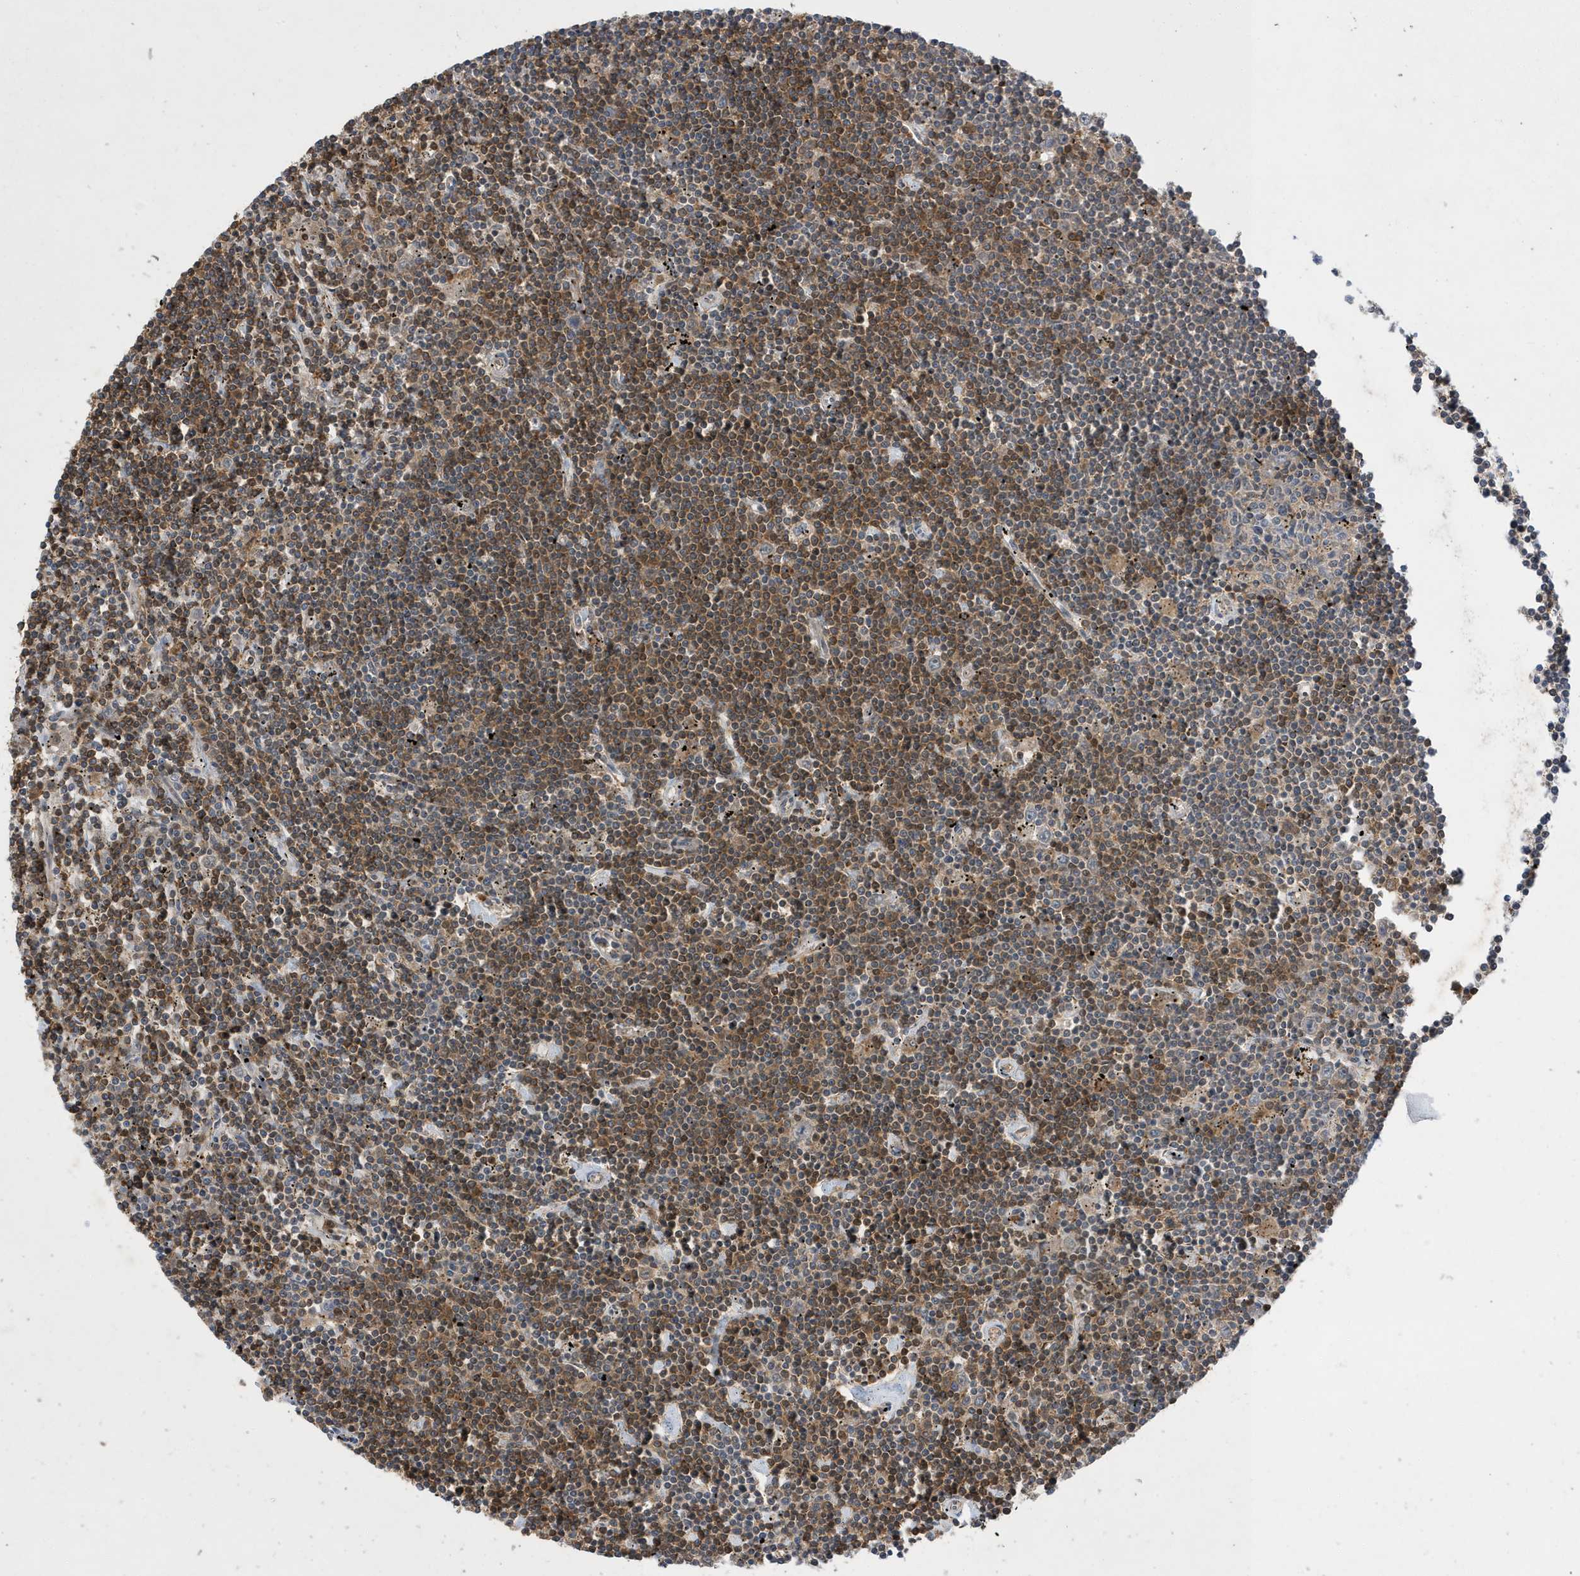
{"staining": {"intensity": "moderate", "quantity": "25%-75%", "location": "cytoplasmic/membranous"}, "tissue": "lymphoma", "cell_type": "Tumor cells", "image_type": "cancer", "snomed": [{"axis": "morphology", "description": "Malignant lymphoma, non-Hodgkin's type, Low grade"}, {"axis": "topography", "description": "Spleen"}], "caption": "Protein expression by immunohistochemistry (IHC) exhibits moderate cytoplasmic/membranous staining in approximately 25%-75% of tumor cells in lymphoma. (brown staining indicates protein expression, while blue staining denotes nuclei).", "gene": "LAPTM4A", "patient": {"sex": "male", "age": 76}}